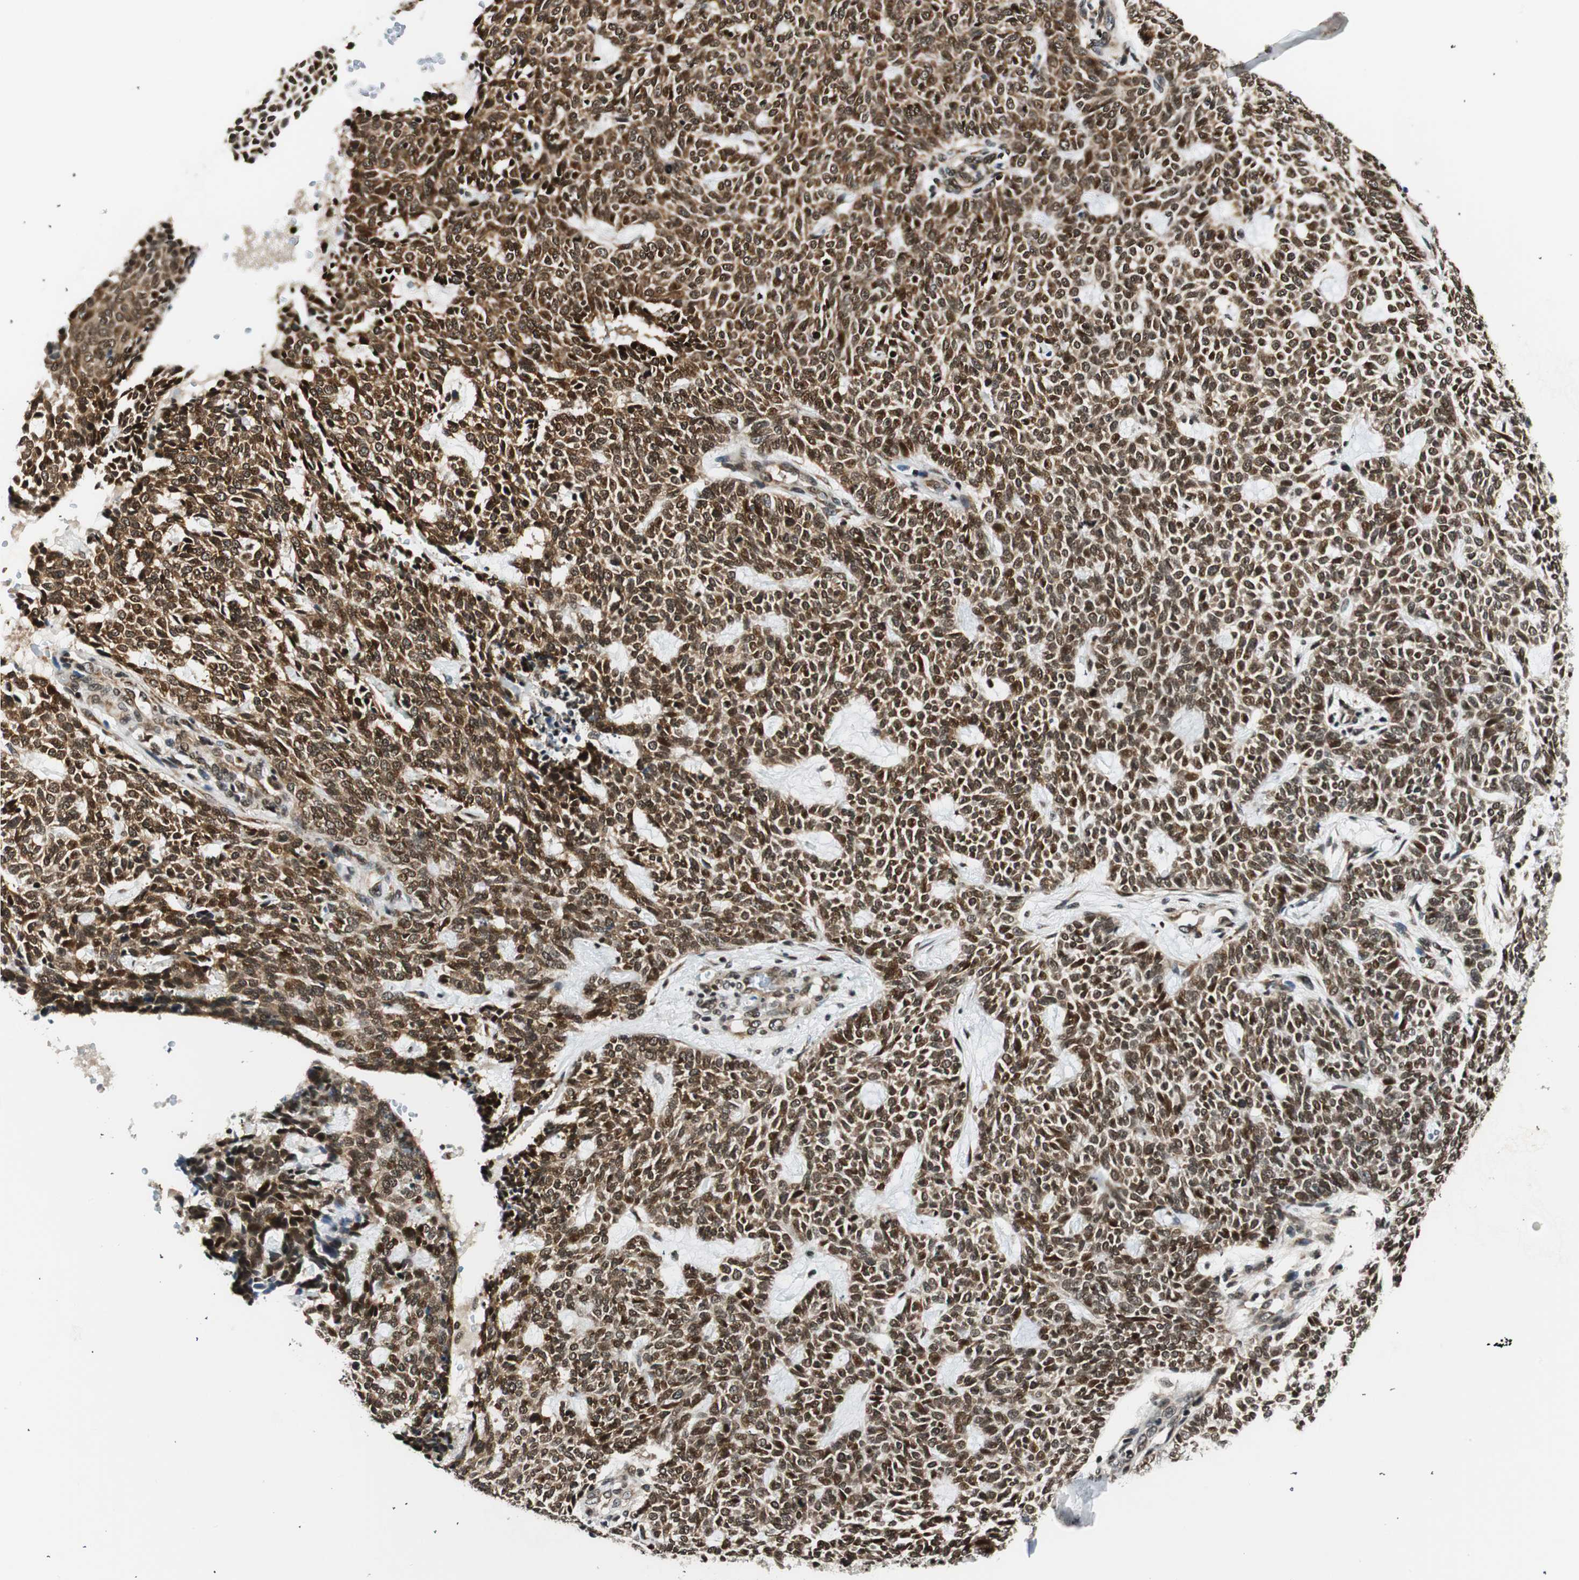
{"staining": {"intensity": "moderate", "quantity": ">75%", "location": "cytoplasmic/membranous,nuclear"}, "tissue": "skin cancer", "cell_type": "Tumor cells", "image_type": "cancer", "snomed": [{"axis": "morphology", "description": "Basal cell carcinoma"}, {"axis": "topography", "description": "Skin"}], "caption": "Moderate cytoplasmic/membranous and nuclear positivity is seen in approximately >75% of tumor cells in skin cancer (basal cell carcinoma).", "gene": "RING1", "patient": {"sex": "male", "age": 87}}